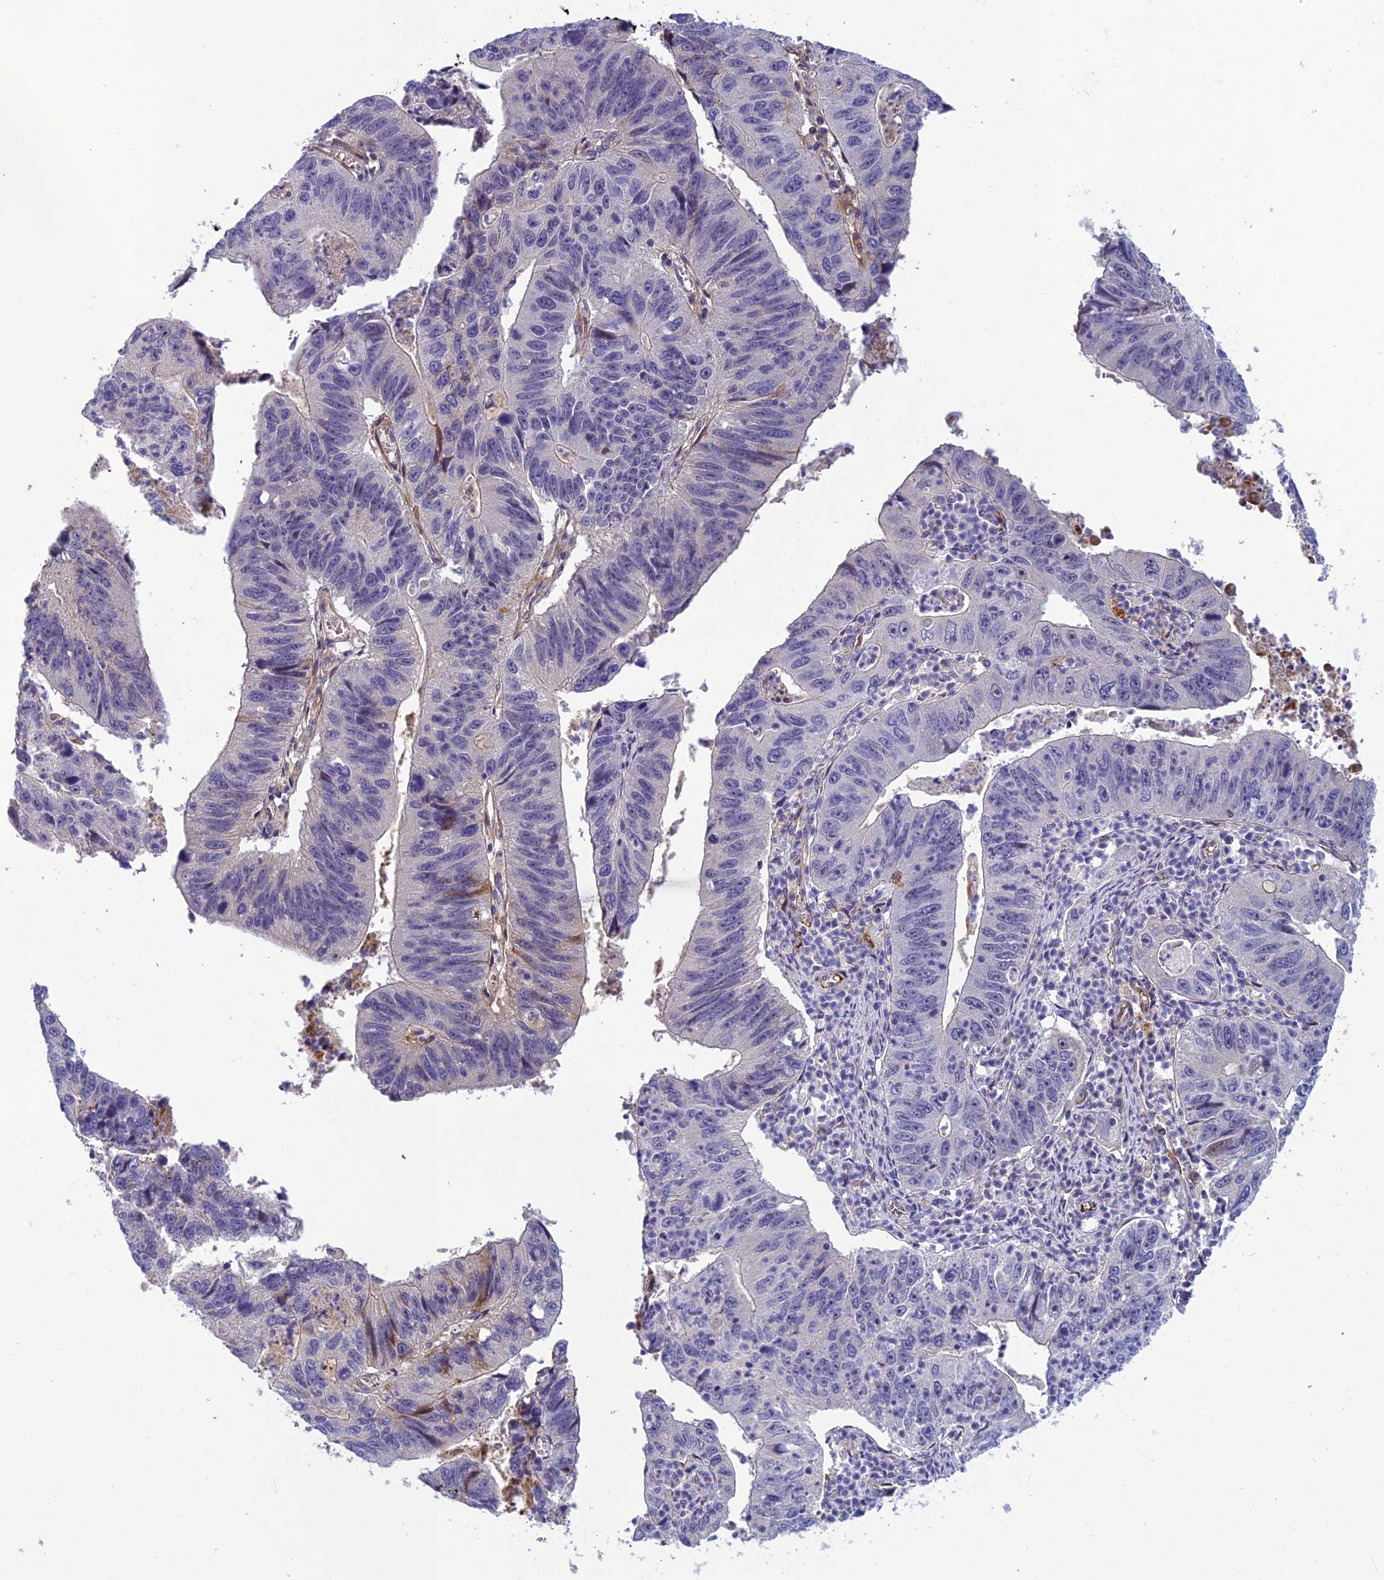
{"staining": {"intensity": "negative", "quantity": "none", "location": "none"}, "tissue": "stomach cancer", "cell_type": "Tumor cells", "image_type": "cancer", "snomed": [{"axis": "morphology", "description": "Adenocarcinoma, NOS"}, {"axis": "topography", "description": "Stomach"}], "caption": "Image shows no significant protein expression in tumor cells of stomach cancer.", "gene": "CLEC11A", "patient": {"sex": "male", "age": 59}}